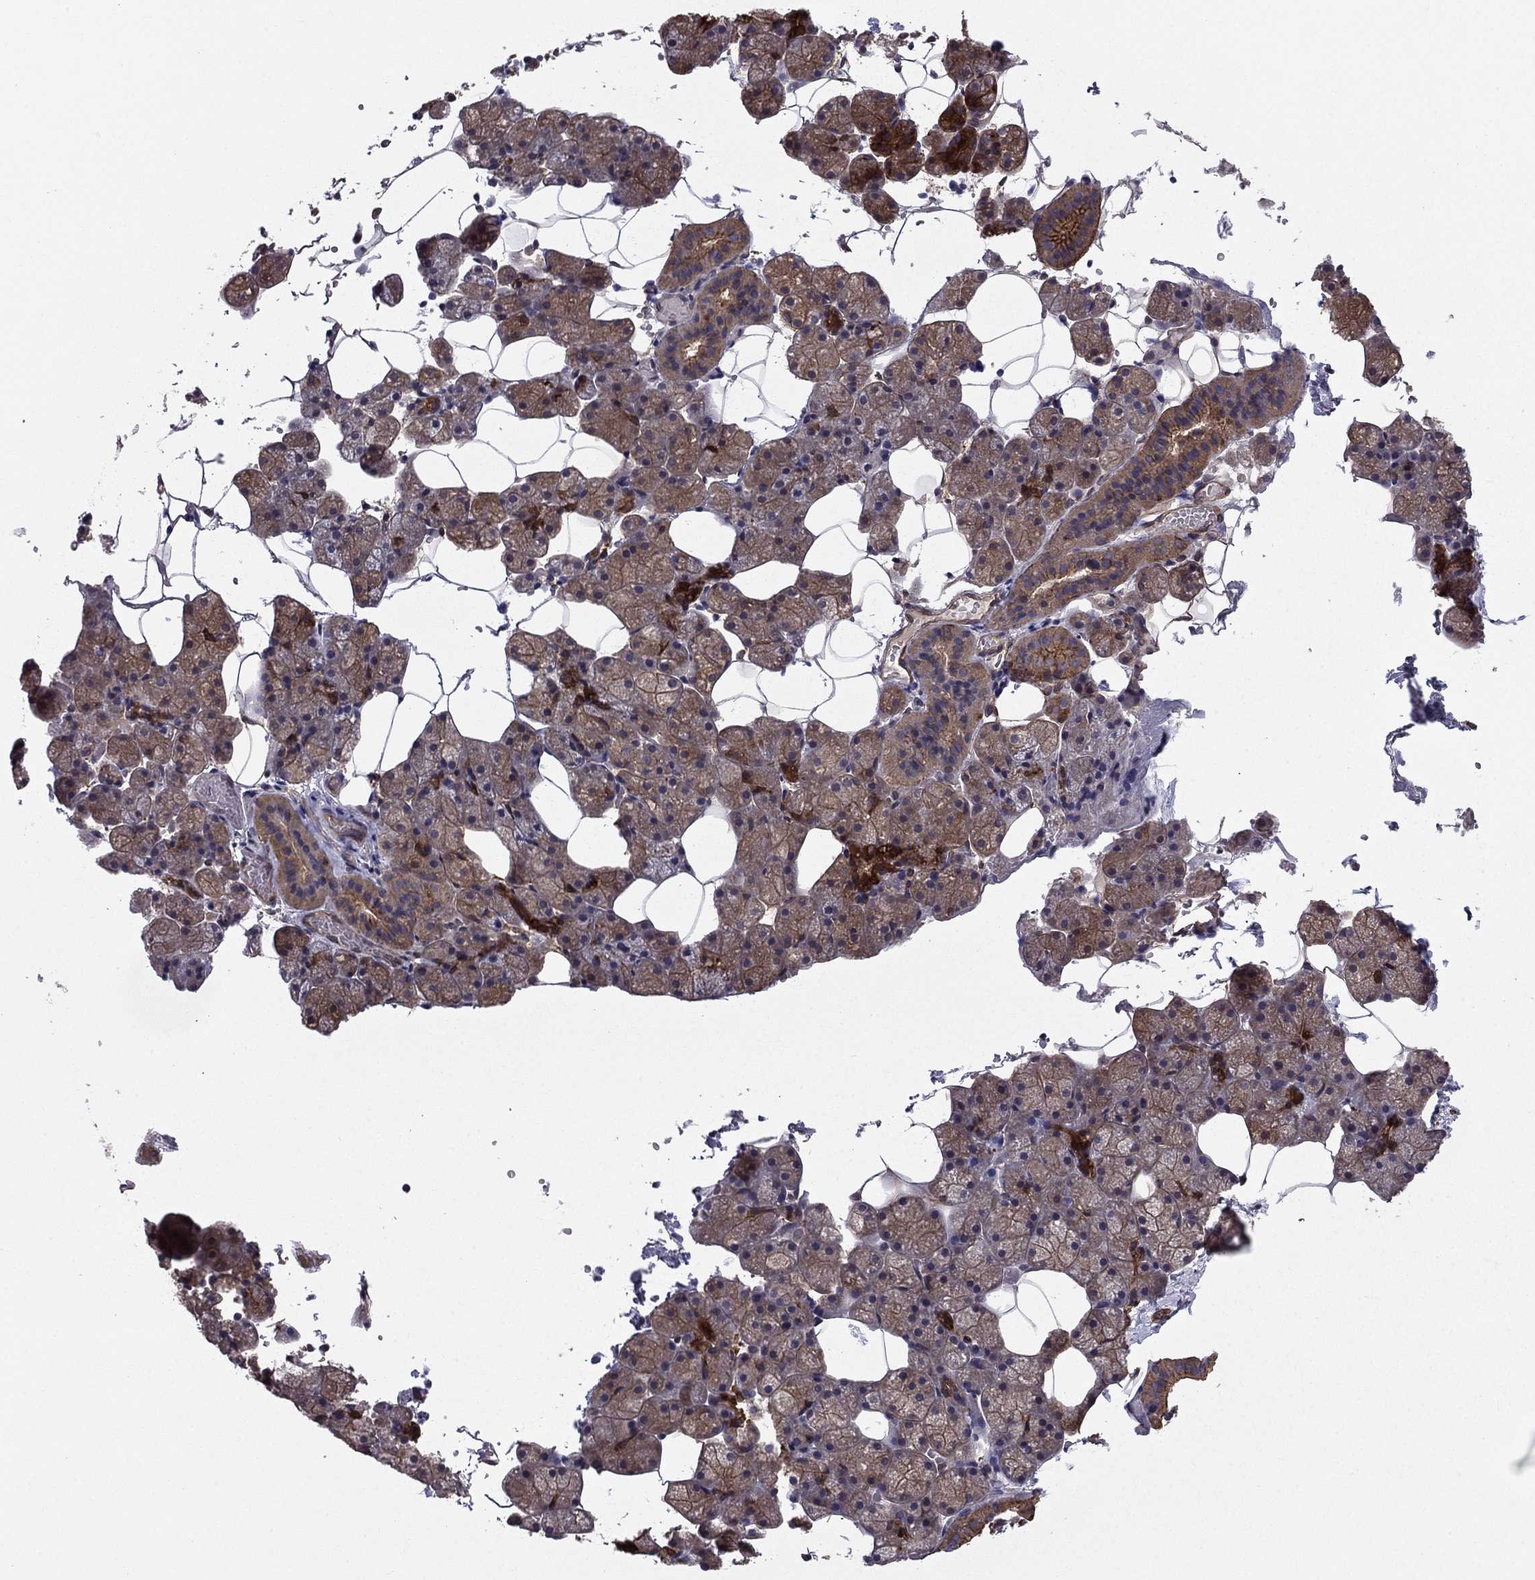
{"staining": {"intensity": "strong", "quantity": "25%-75%", "location": "cytoplasmic/membranous"}, "tissue": "salivary gland", "cell_type": "Glandular cells", "image_type": "normal", "snomed": [{"axis": "morphology", "description": "Normal tissue, NOS"}, {"axis": "topography", "description": "Salivary gland"}], "caption": "A micrograph of human salivary gland stained for a protein demonstrates strong cytoplasmic/membranous brown staining in glandular cells. Using DAB (3,3'-diaminobenzidine) (brown) and hematoxylin (blue) stains, captured at high magnification using brightfield microscopy.", "gene": "SHMT1", "patient": {"sex": "male", "age": 38}}